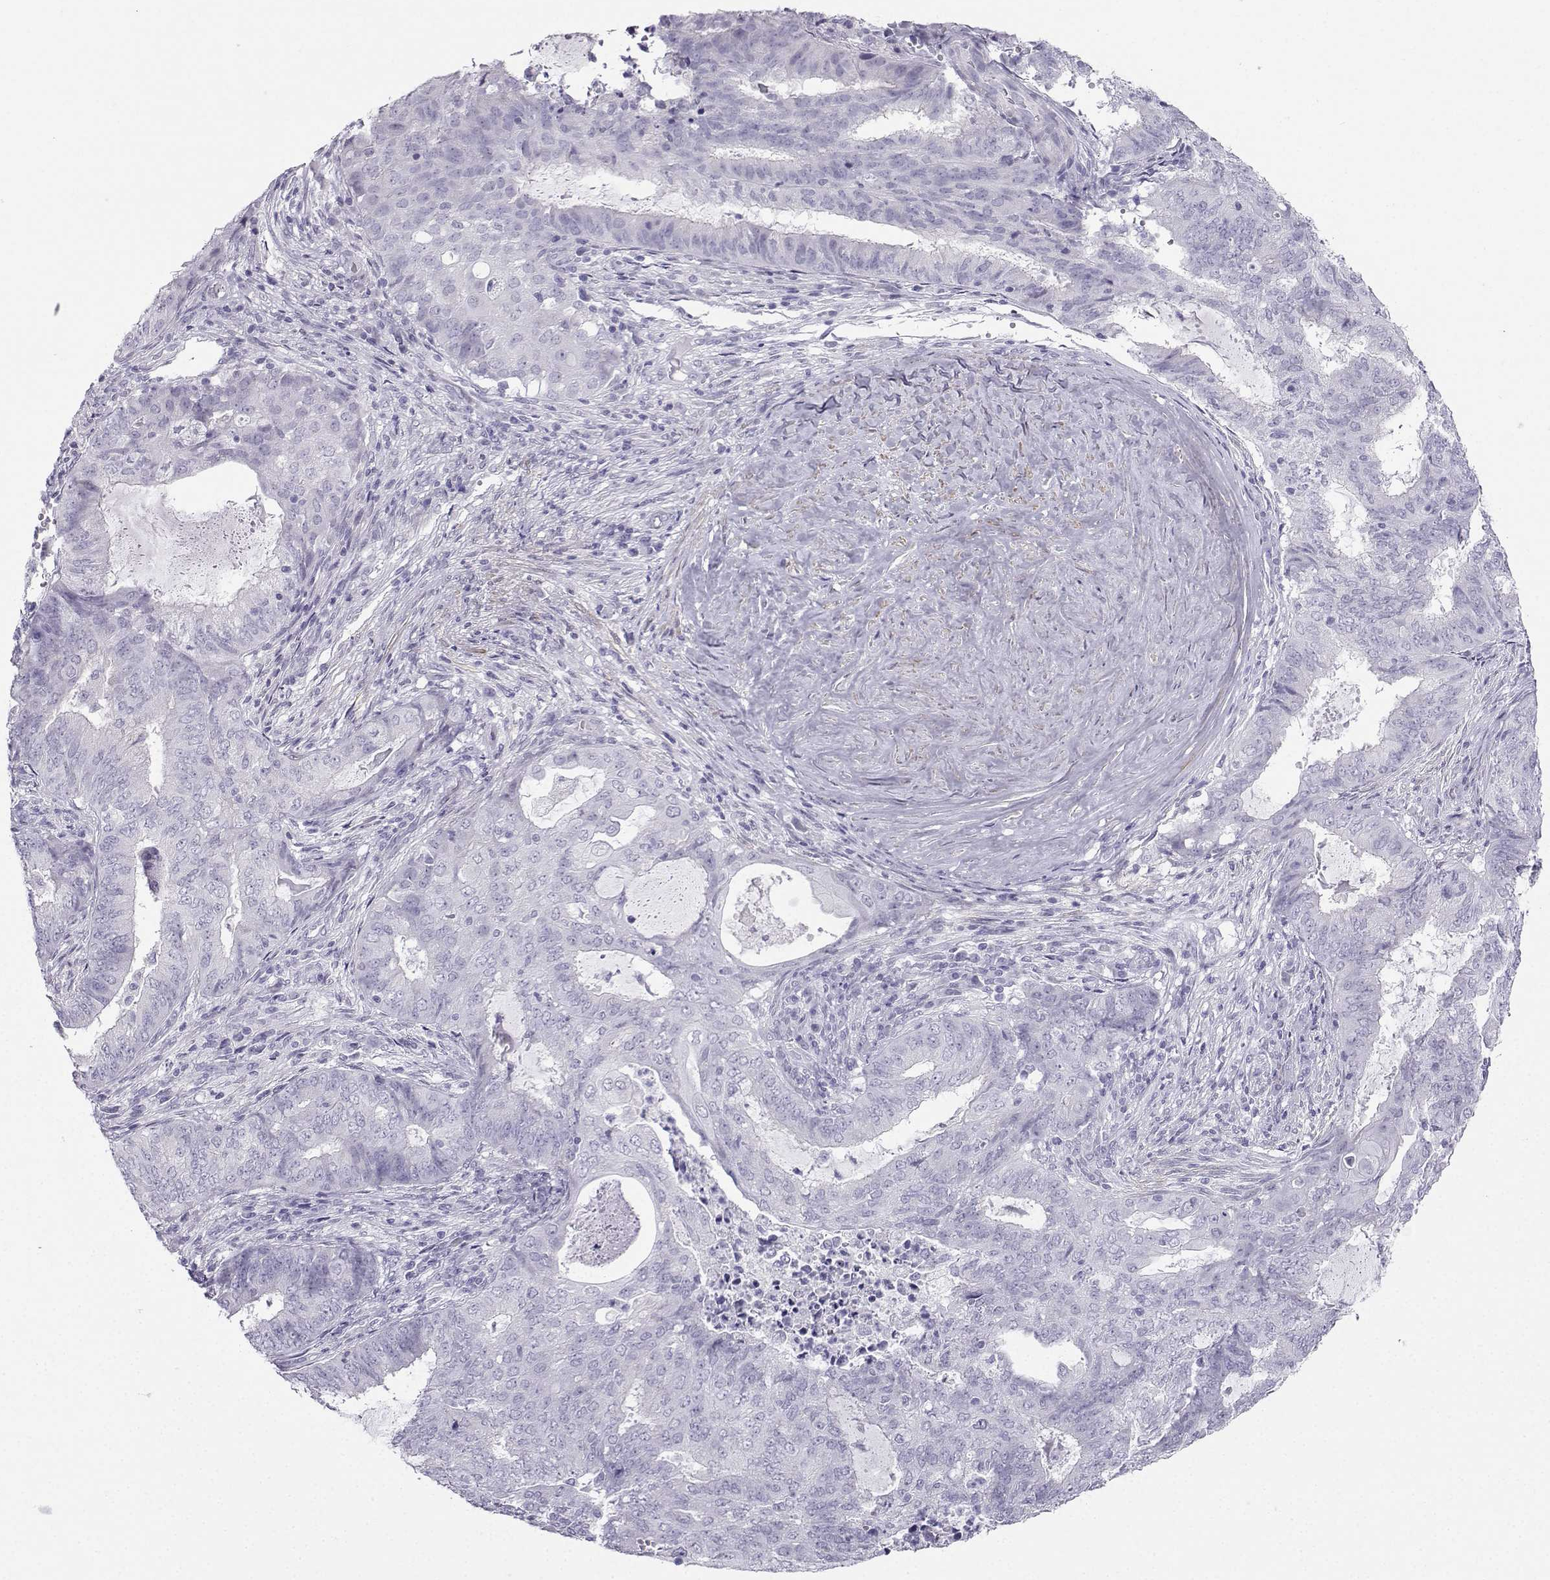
{"staining": {"intensity": "negative", "quantity": "none", "location": "none"}, "tissue": "endometrial cancer", "cell_type": "Tumor cells", "image_type": "cancer", "snomed": [{"axis": "morphology", "description": "Adenocarcinoma, NOS"}, {"axis": "topography", "description": "Endometrium"}], "caption": "DAB immunohistochemical staining of human adenocarcinoma (endometrial) reveals no significant staining in tumor cells.", "gene": "KIF17", "patient": {"sex": "female", "age": 62}}